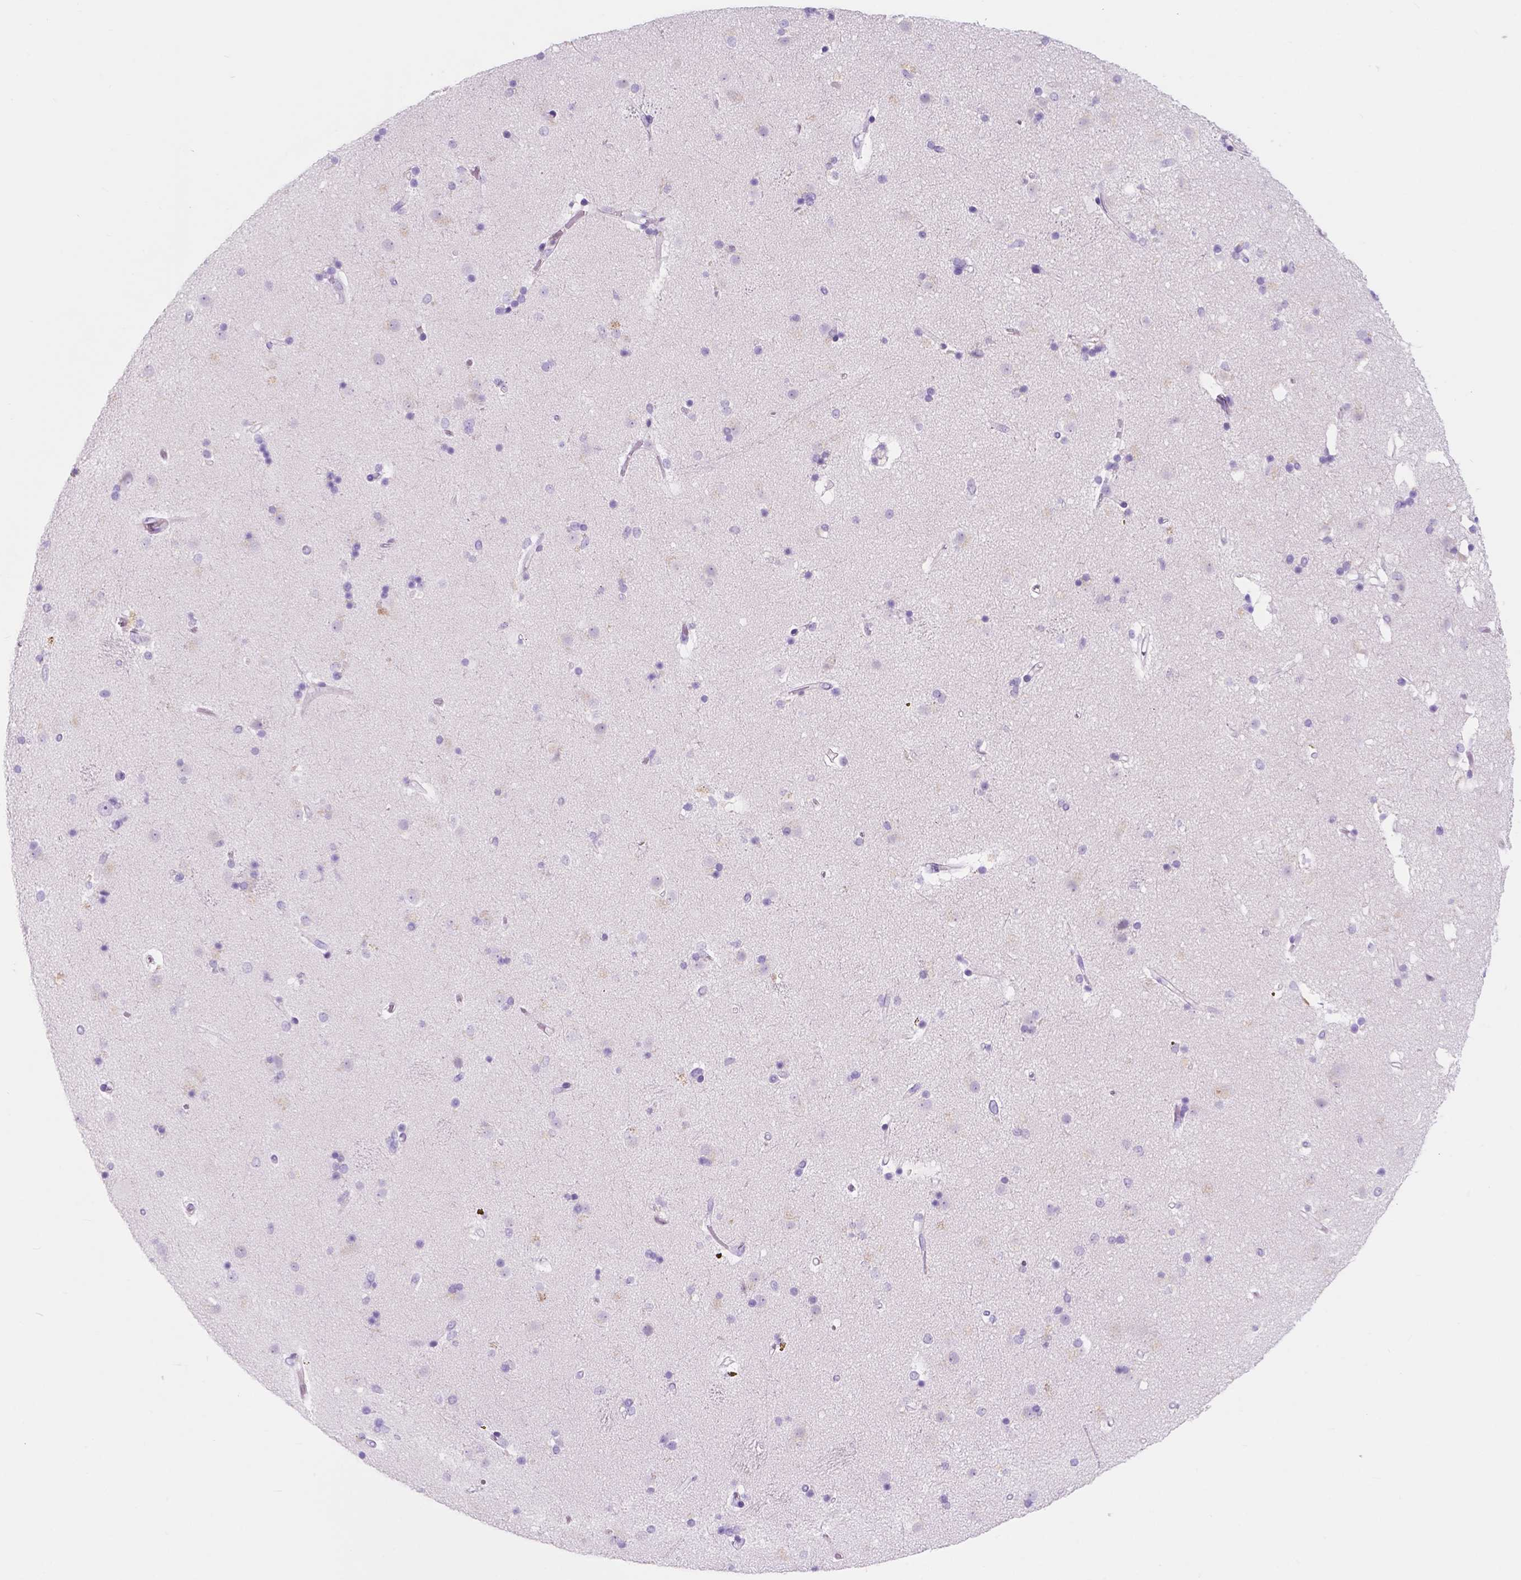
{"staining": {"intensity": "negative", "quantity": "none", "location": "none"}, "tissue": "caudate", "cell_type": "Glial cells", "image_type": "normal", "snomed": [{"axis": "morphology", "description": "Normal tissue, NOS"}, {"axis": "topography", "description": "Lateral ventricle wall"}], "caption": "Immunohistochemical staining of unremarkable human caudate demonstrates no significant staining in glial cells. (Brightfield microscopy of DAB immunohistochemistry (IHC) at high magnification).", "gene": "CUZD1", "patient": {"sex": "female", "age": 71}}